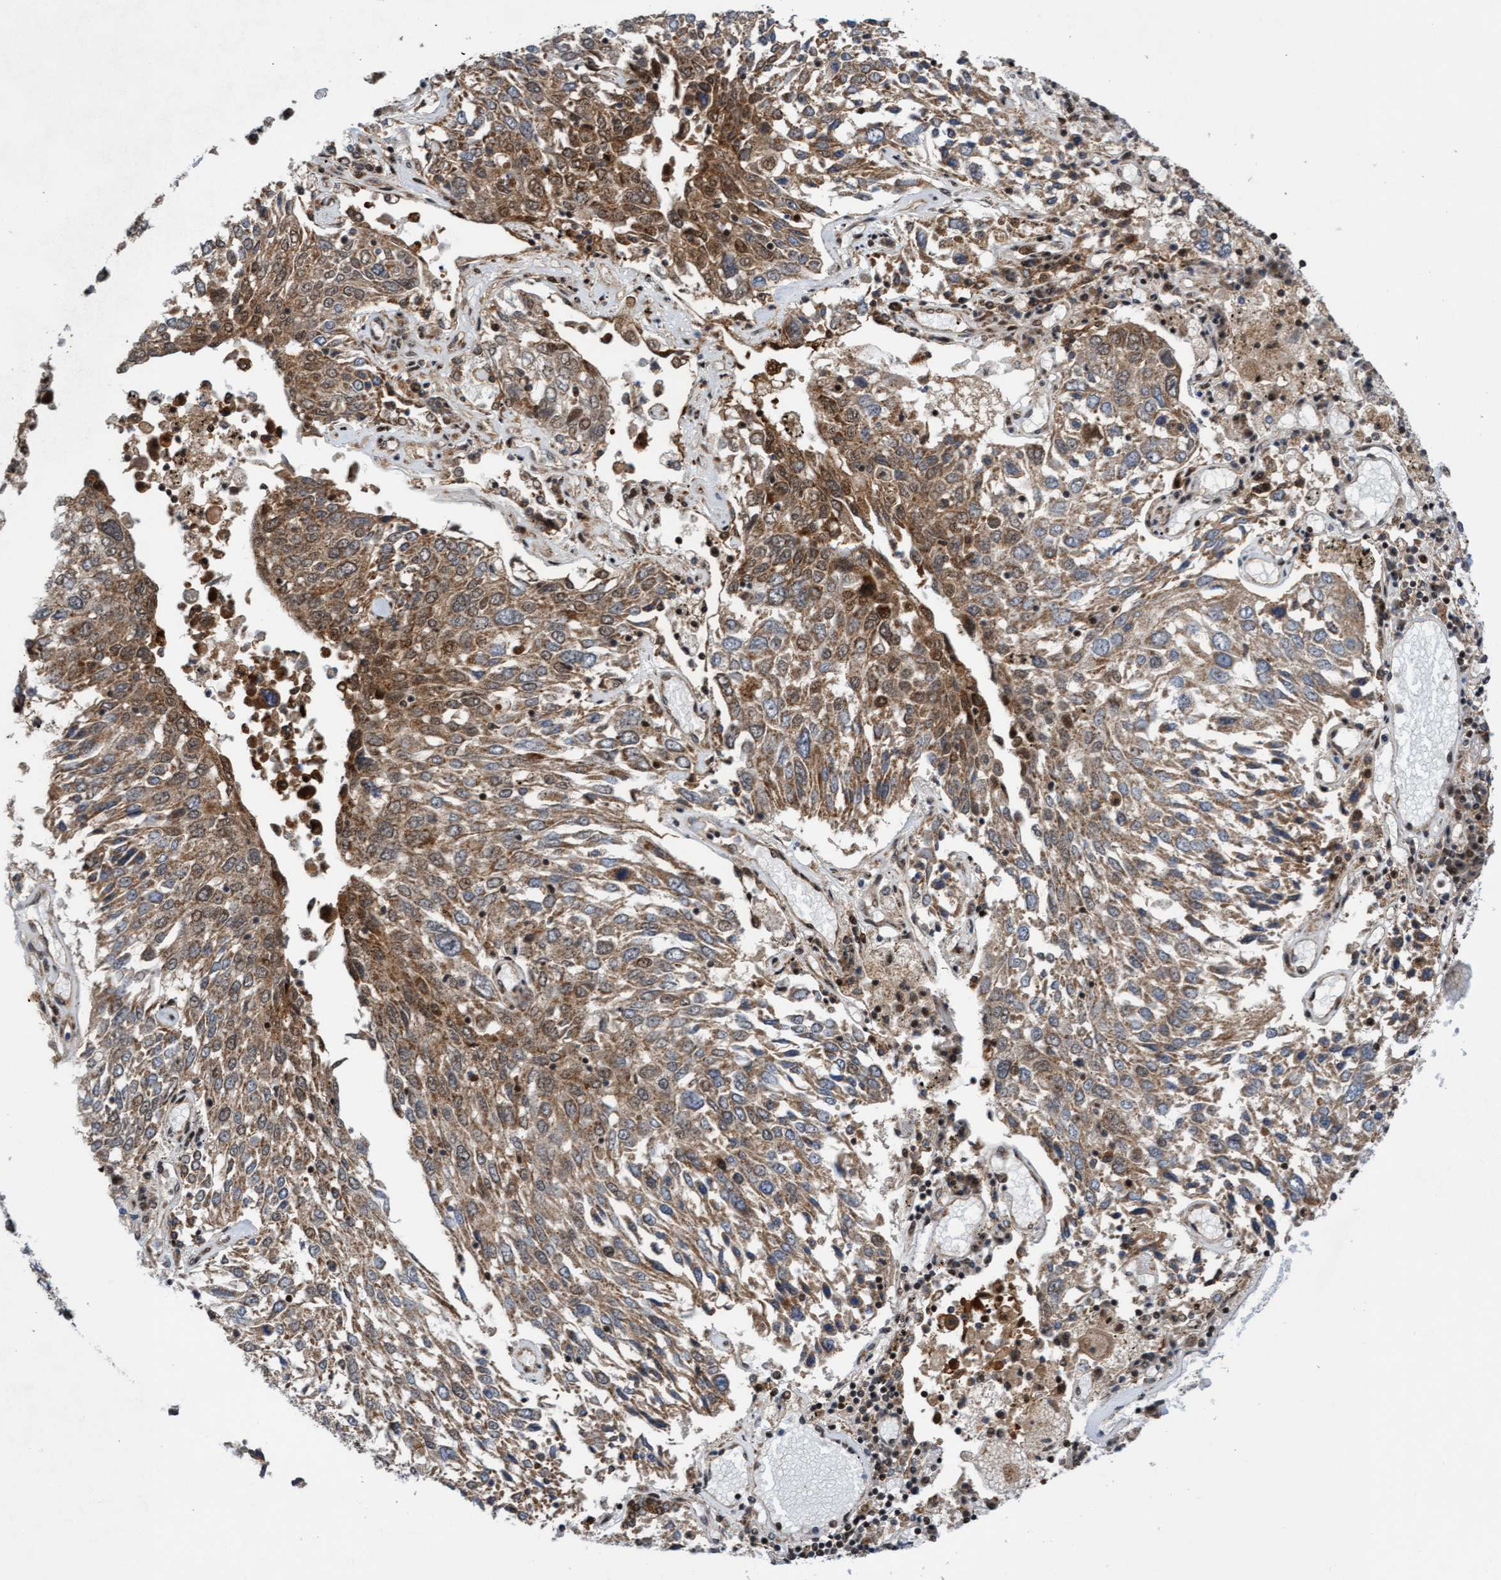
{"staining": {"intensity": "moderate", "quantity": ">75%", "location": "cytoplasmic/membranous"}, "tissue": "lung cancer", "cell_type": "Tumor cells", "image_type": "cancer", "snomed": [{"axis": "morphology", "description": "Squamous cell carcinoma, NOS"}, {"axis": "topography", "description": "Lung"}], "caption": "Protein expression analysis of lung cancer (squamous cell carcinoma) reveals moderate cytoplasmic/membranous staining in about >75% of tumor cells.", "gene": "ITFG1", "patient": {"sex": "male", "age": 65}}